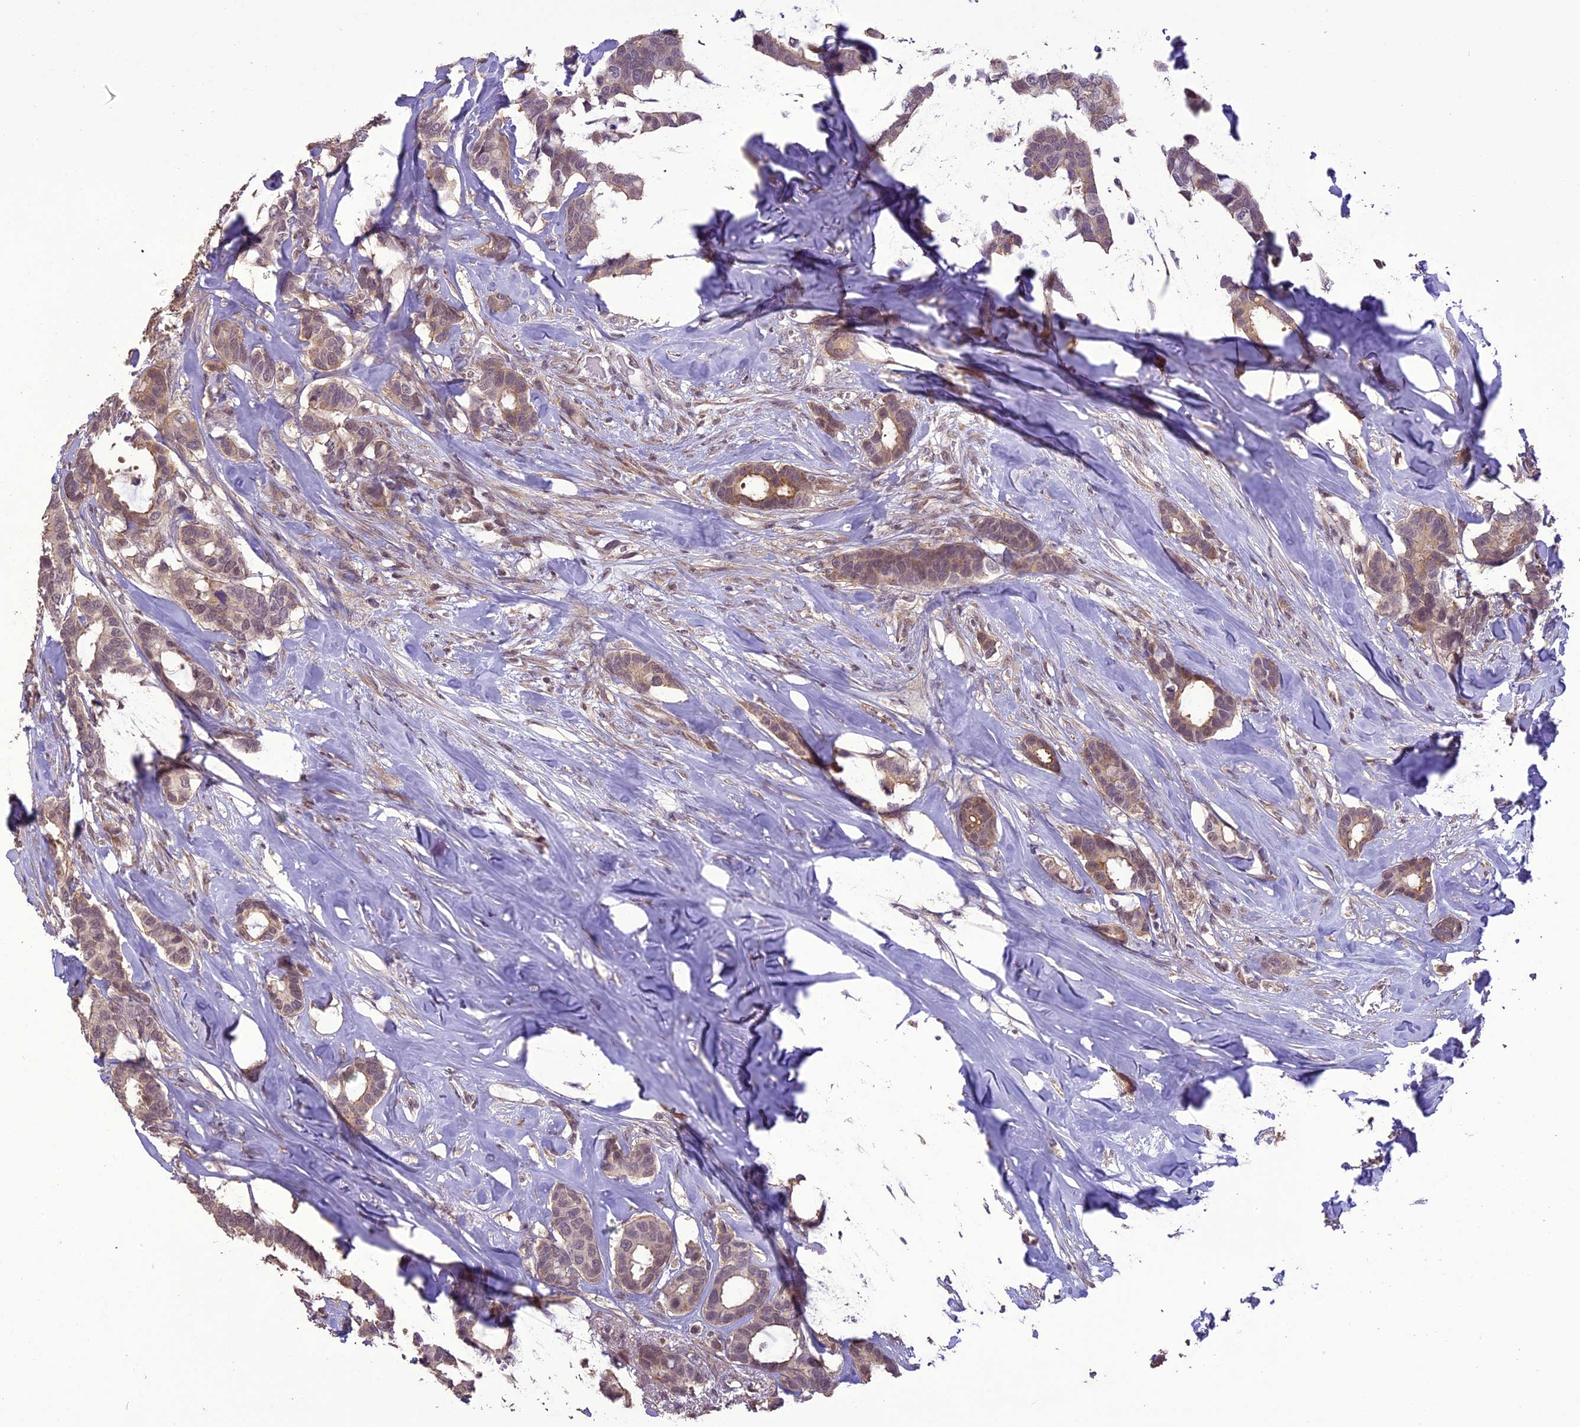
{"staining": {"intensity": "weak", "quantity": ">75%", "location": "cytoplasmic/membranous,nuclear"}, "tissue": "breast cancer", "cell_type": "Tumor cells", "image_type": "cancer", "snomed": [{"axis": "morphology", "description": "Duct carcinoma"}, {"axis": "topography", "description": "Breast"}], "caption": "Brown immunohistochemical staining in breast cancer (invasive ductal carcinoma) shows weak cytoplasmic/membranous and nuclear positivity in approximately >75% of tumor cells.", "gene": "TIGD7", "patient": {"sex": "female", "age": 87}}